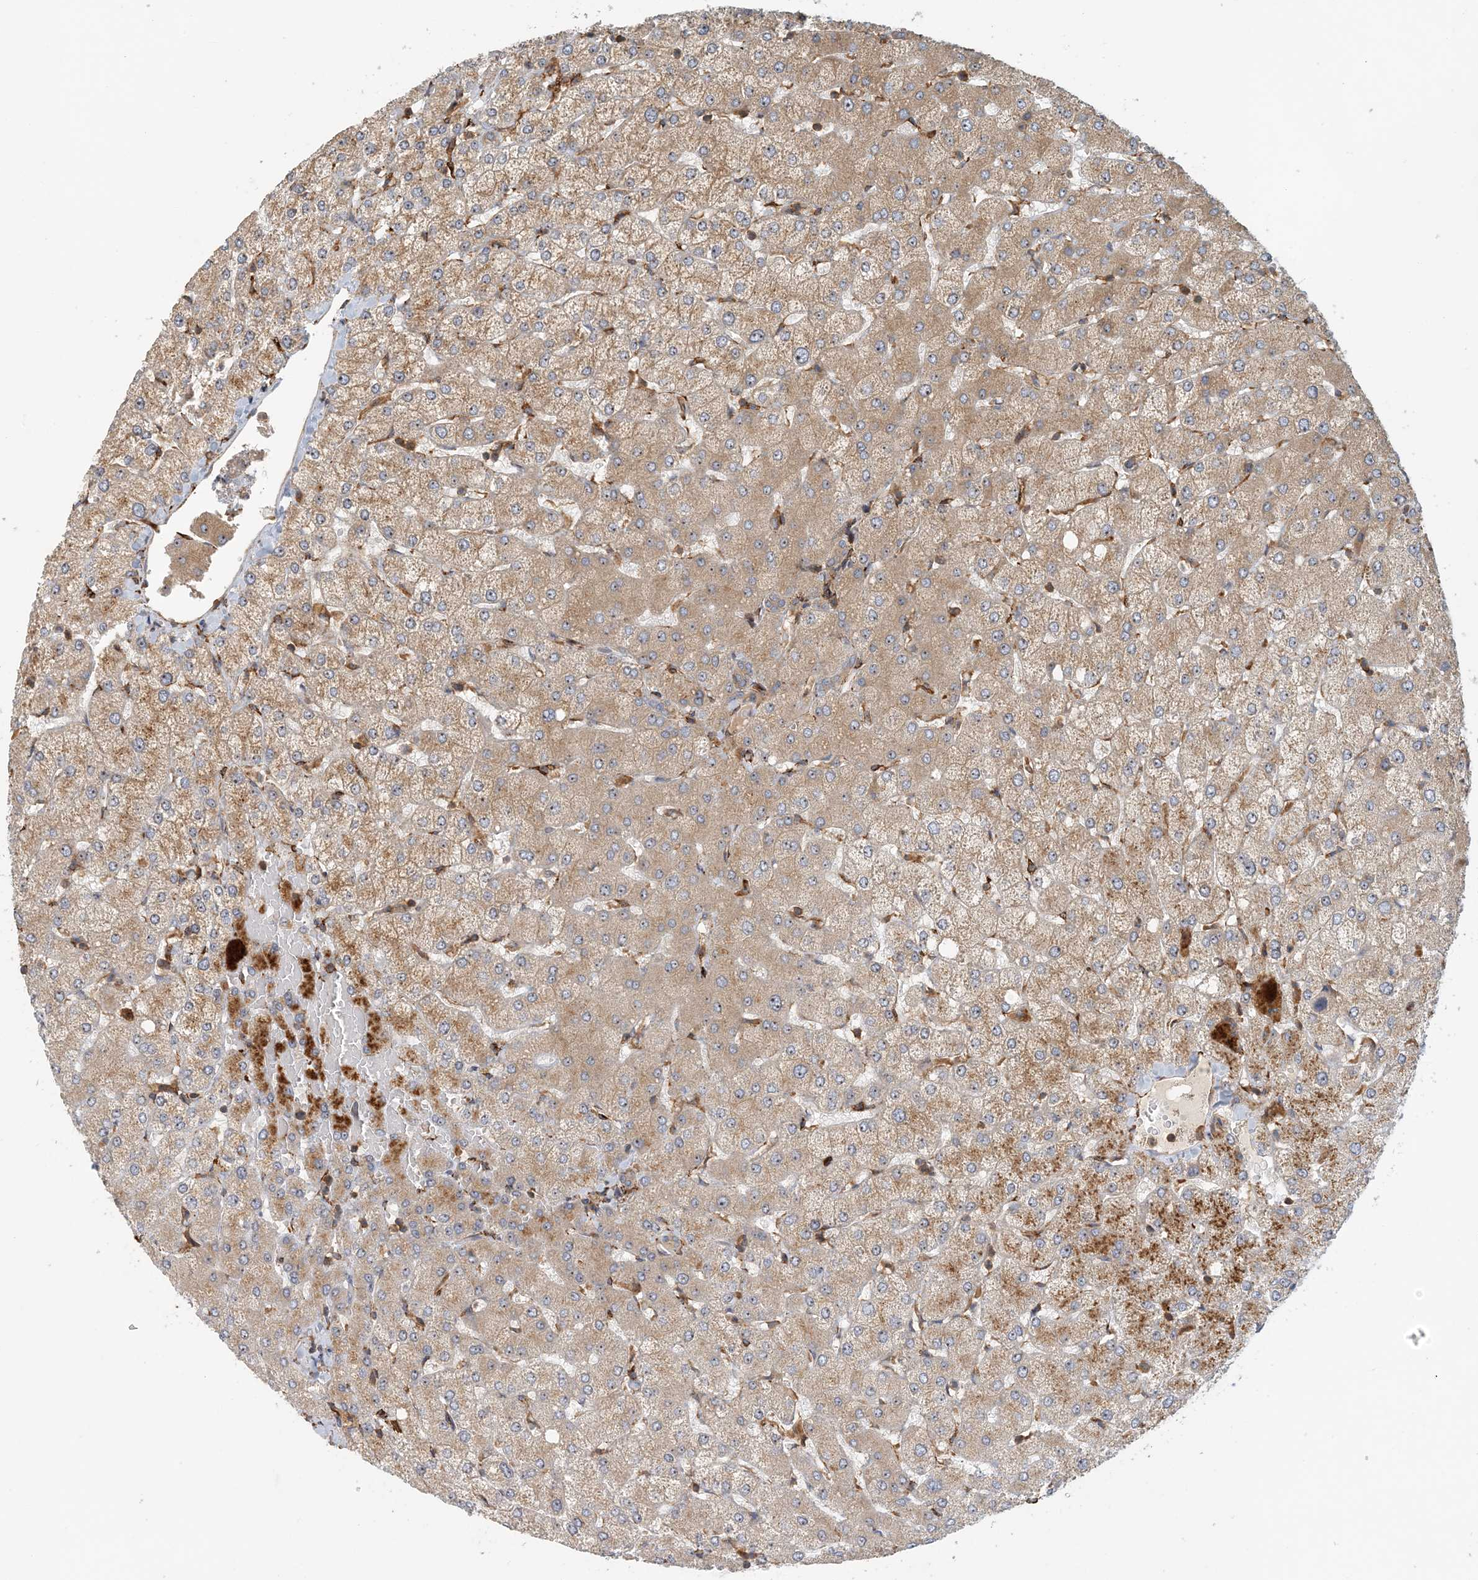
{"staining": {"intensity": "negative", "quantity": "none", "location": "none"}, "tissue": "liver", "cell_type": "Cholangiocytes", "image_type": "normal", "snomed": [{"axis": "morphology", "description": "Normal tissue, NOS"}, {"axis": "topography", "description": "Liver"}], "caption": "The histopathology image exhibits no significant expression in cholangiocytes of liver. (Immunohistochemistry, brightfield microscopy, high magnification).", "gene": "COLEC11", "patient": {"sex": "female", "age": 54}}